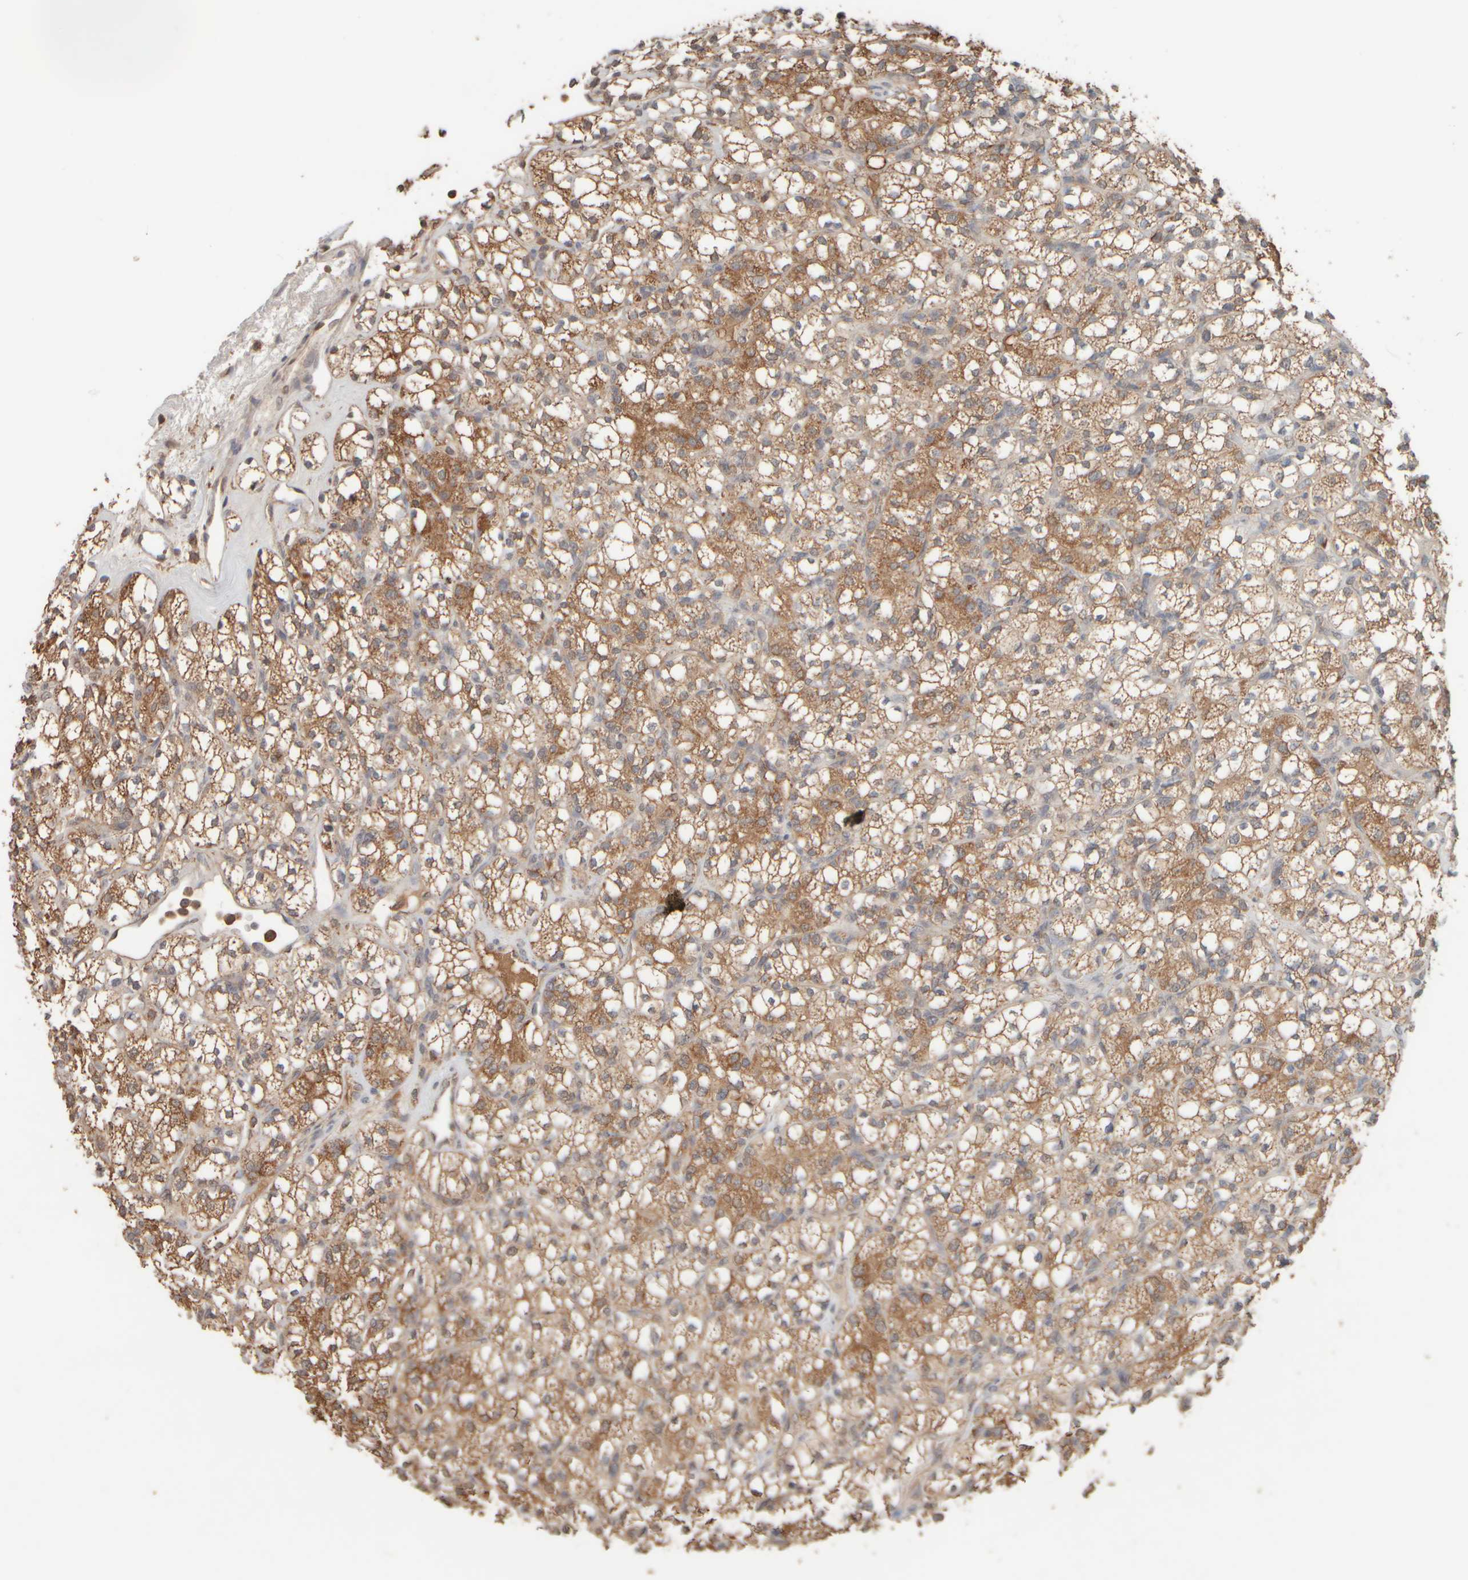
{"staining": {"intensity": "moderate", "quantity": ">75%", "location": "cytoplasmic/membranous"}, "tissue": "renal cancer", "cell_type": "Tumor cells", "image_type": "cancer", "snomed": [{"axis": "morphology", "description": "Adenocarcinoma, NOS"}, {"axis": "topography", "description": "Kidney"}], "caption": "DAB immunohistochemical staining of renal cancer reveals moderate cytoplasmic/membranous protein expression in approximately >75% of tumor cells.", "gene": "EIF2B3", "patient": {"sex": "male", "age": 77}}